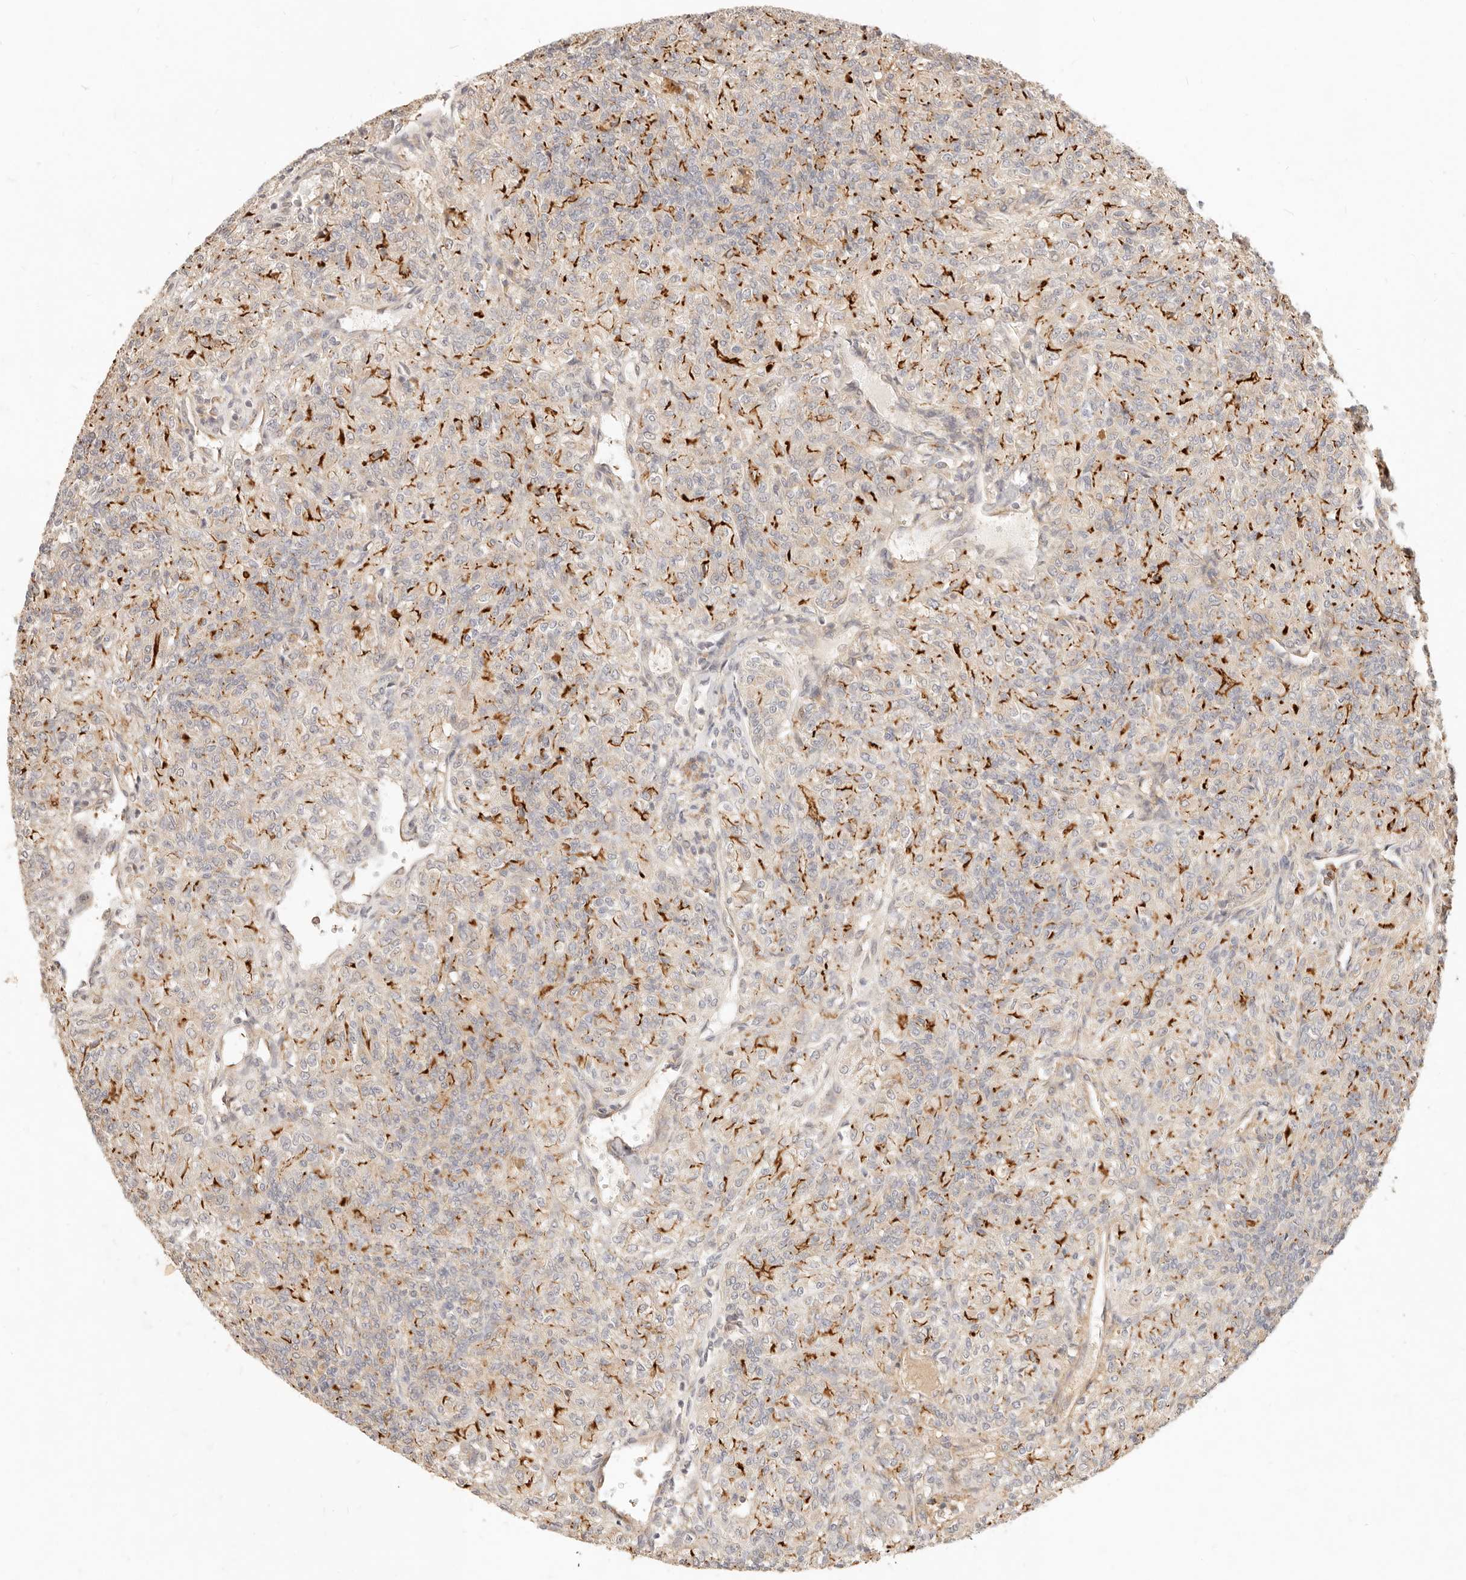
{"staining": {"intensity": "negative", "quantity": "none", "location": "none"}, "tissue": "renal cancer", "cell_type": "Tumor cells", "image_type": "cancer", "snomed": [{"axis": "morphology", "description": "Adenocarcinoma, NOS"}, {"axis": "topography", "description": "Kidney"}], "caption": "The immunohistochemistry (IHC) image has no significant staining in tumor cells of adenocarcinoma (renal) tissue.", "gene": "UBXN10", "patient": {"sex": "male", "age": 77}}